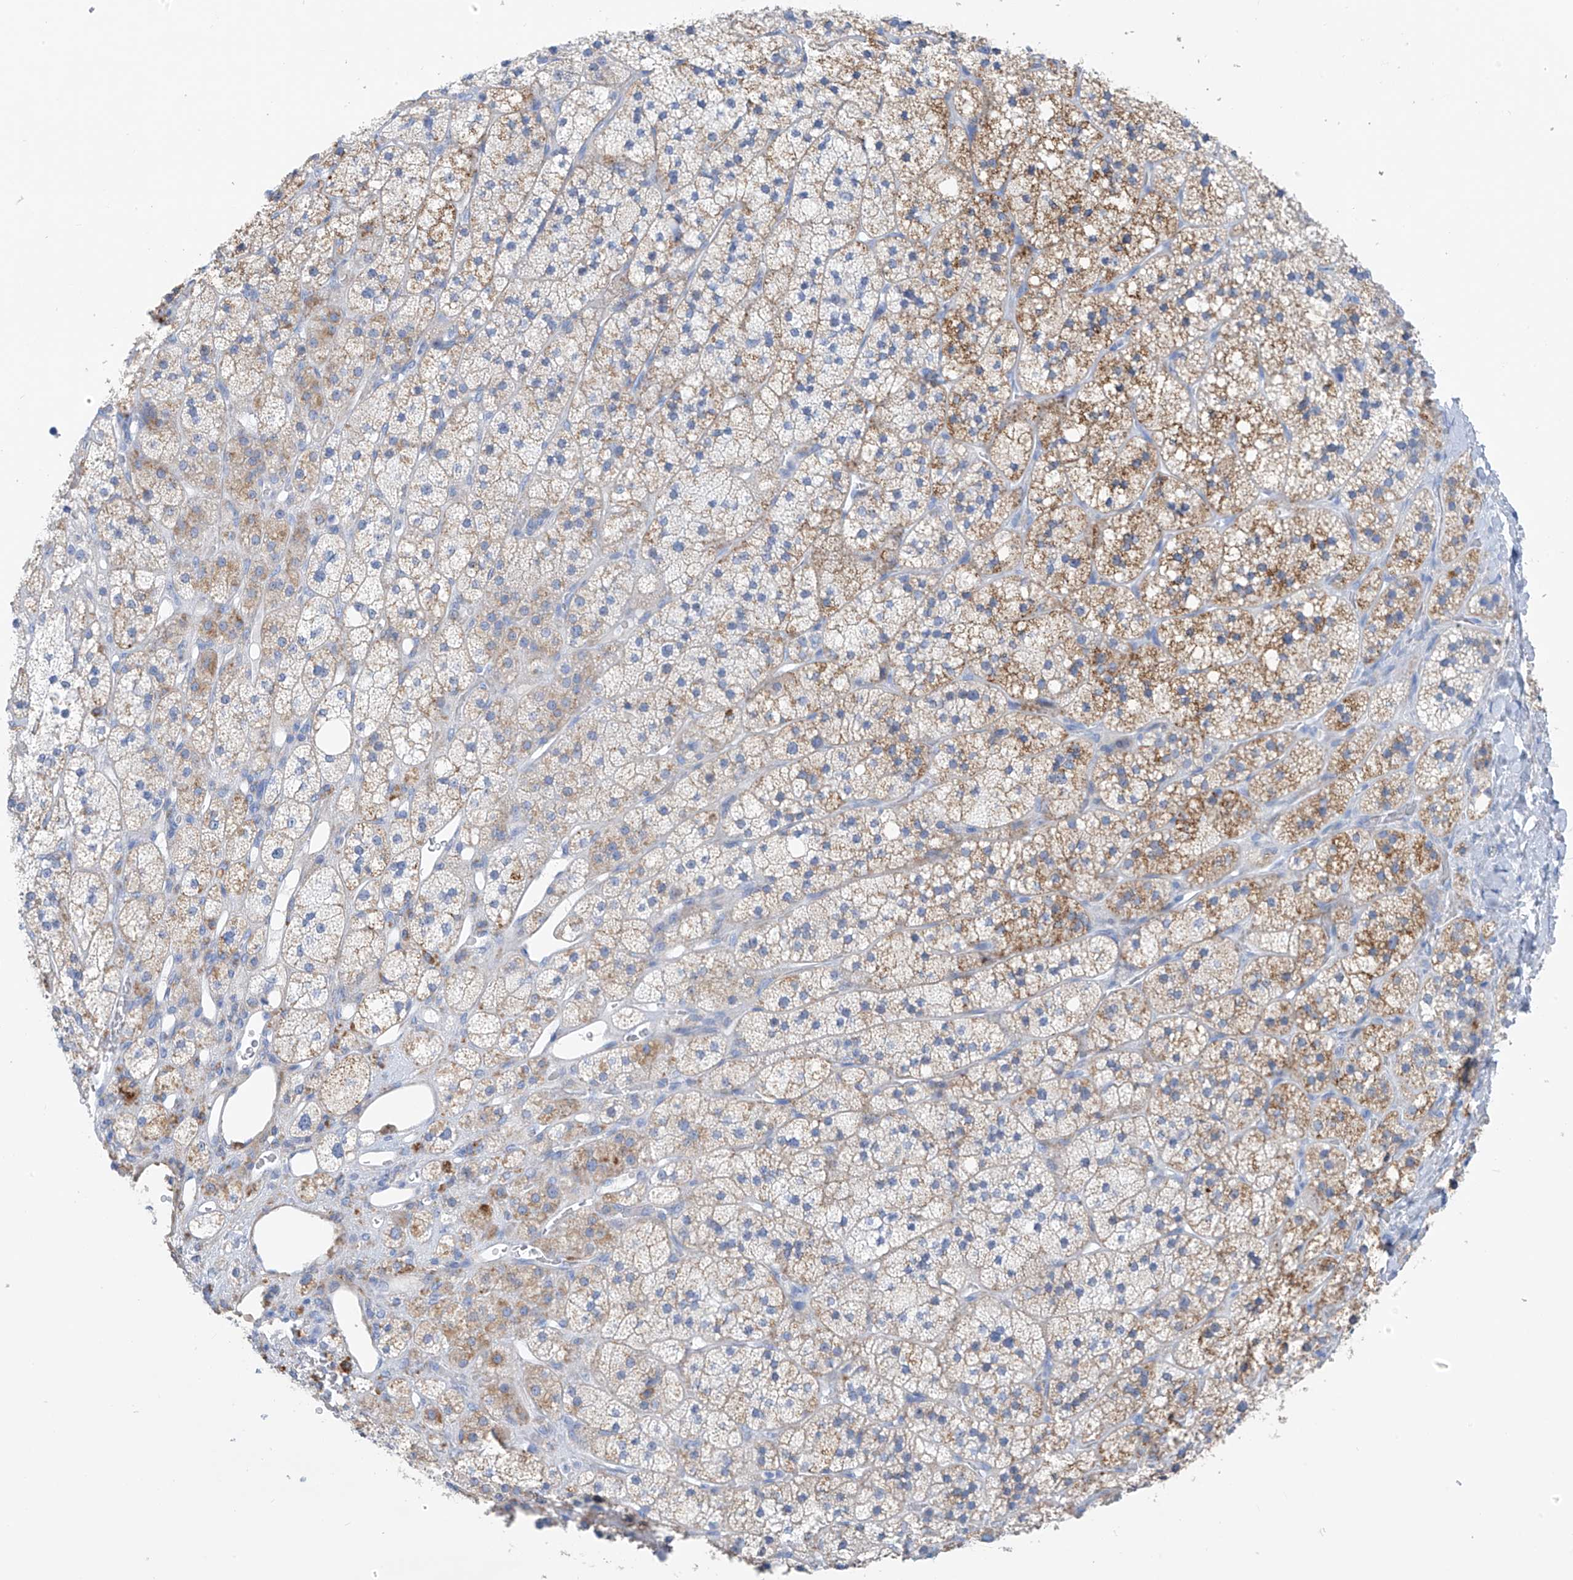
{"staining": {"intensity": "moderate", "quantity": "<25%", "location": "cytoplasmic/membranous"}, "tissue": "adrenal gland", "cell_type": "Glandular cells", "image_type": "normal", "snomed": [{"axis": "morphology", "description": "Normal tissue, NOS"}, {"axis": "topography", "description": "Adrenal gland"}], "caption": "This image displays benign adrenal gland stained with immunohistochemistry to label a protein in brown. The cytoplasmic/membranous of glandular cells show moderate positivity for the protein. Nuclei are counter-stained blue.", "gene": "GLMP", "patient": {"sex": "male", "age": 61}}